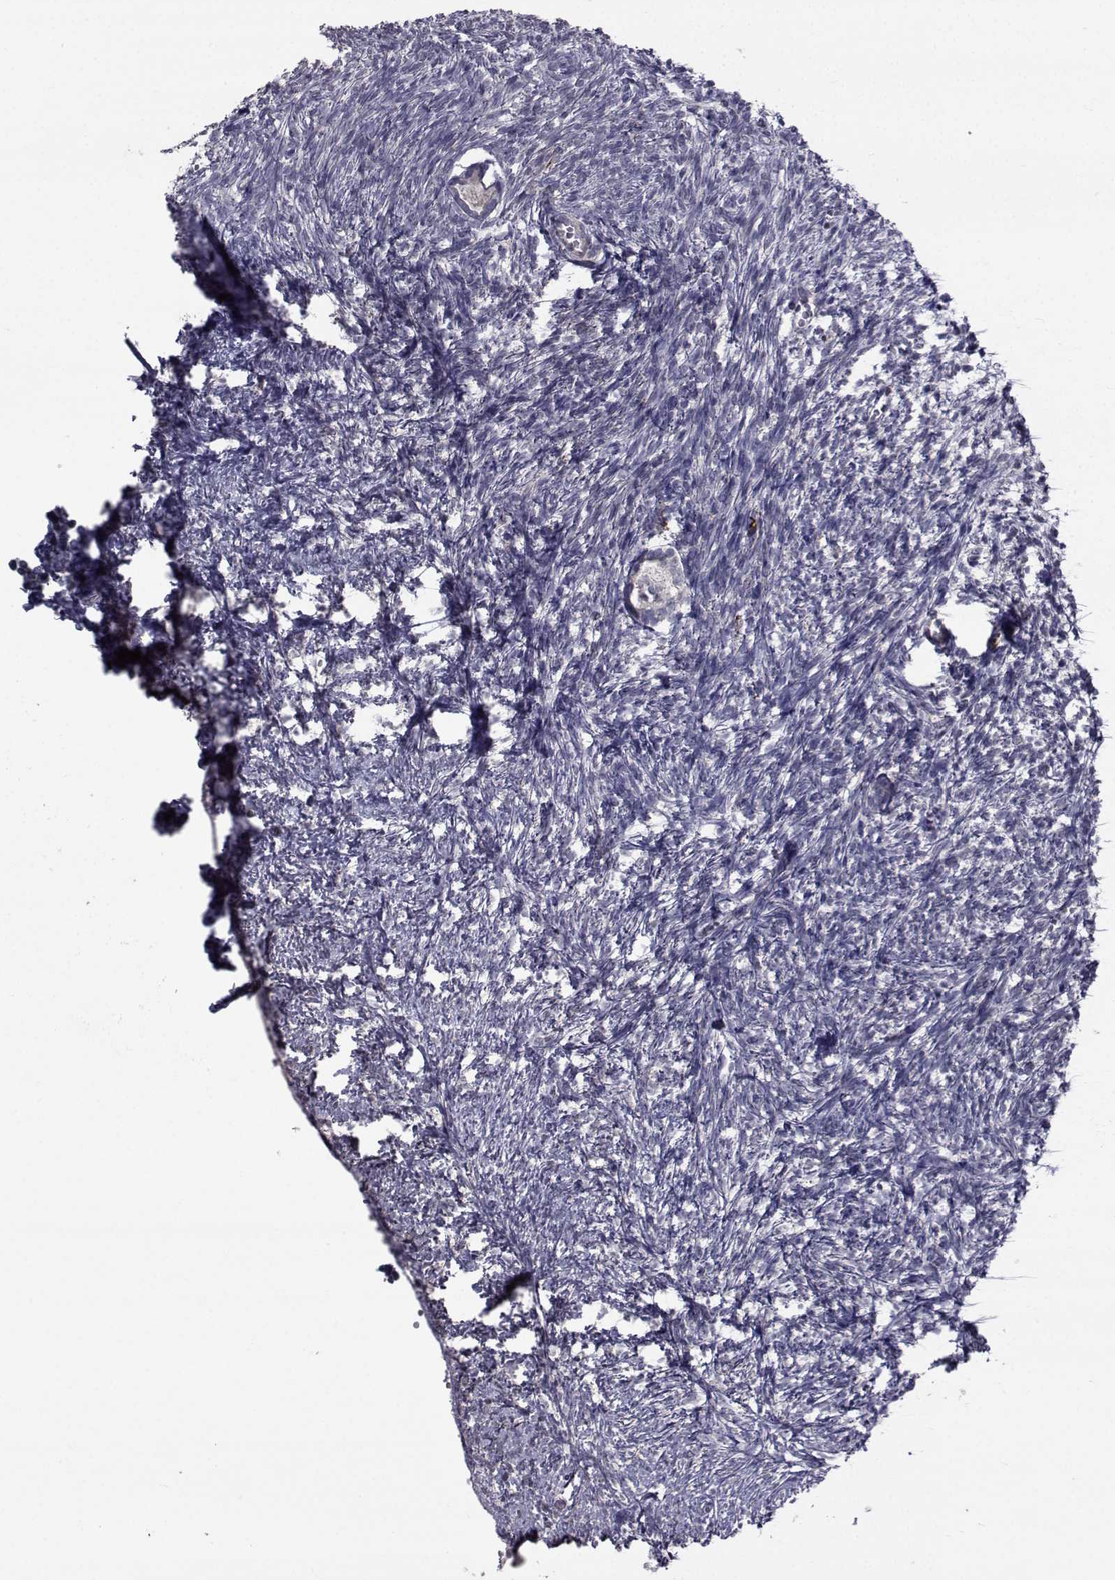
{"staining": {"intensity": "negative", "quantity": "none", "location": "none"}, "tissue": "ovary", "cell_type": "Follicle cells", "image_type": "normal", "snomed": [{"axis": "morphology", "description": "Normal tissue, NOS"}, {"axis": "topography", "description": "Ovary"}], "caption": "Protein analysis of unremarkable ovary reveals no significant expression in follicle cells.", "gene": "CFAP74", "patient": {"sex": "female", "age": 43}}